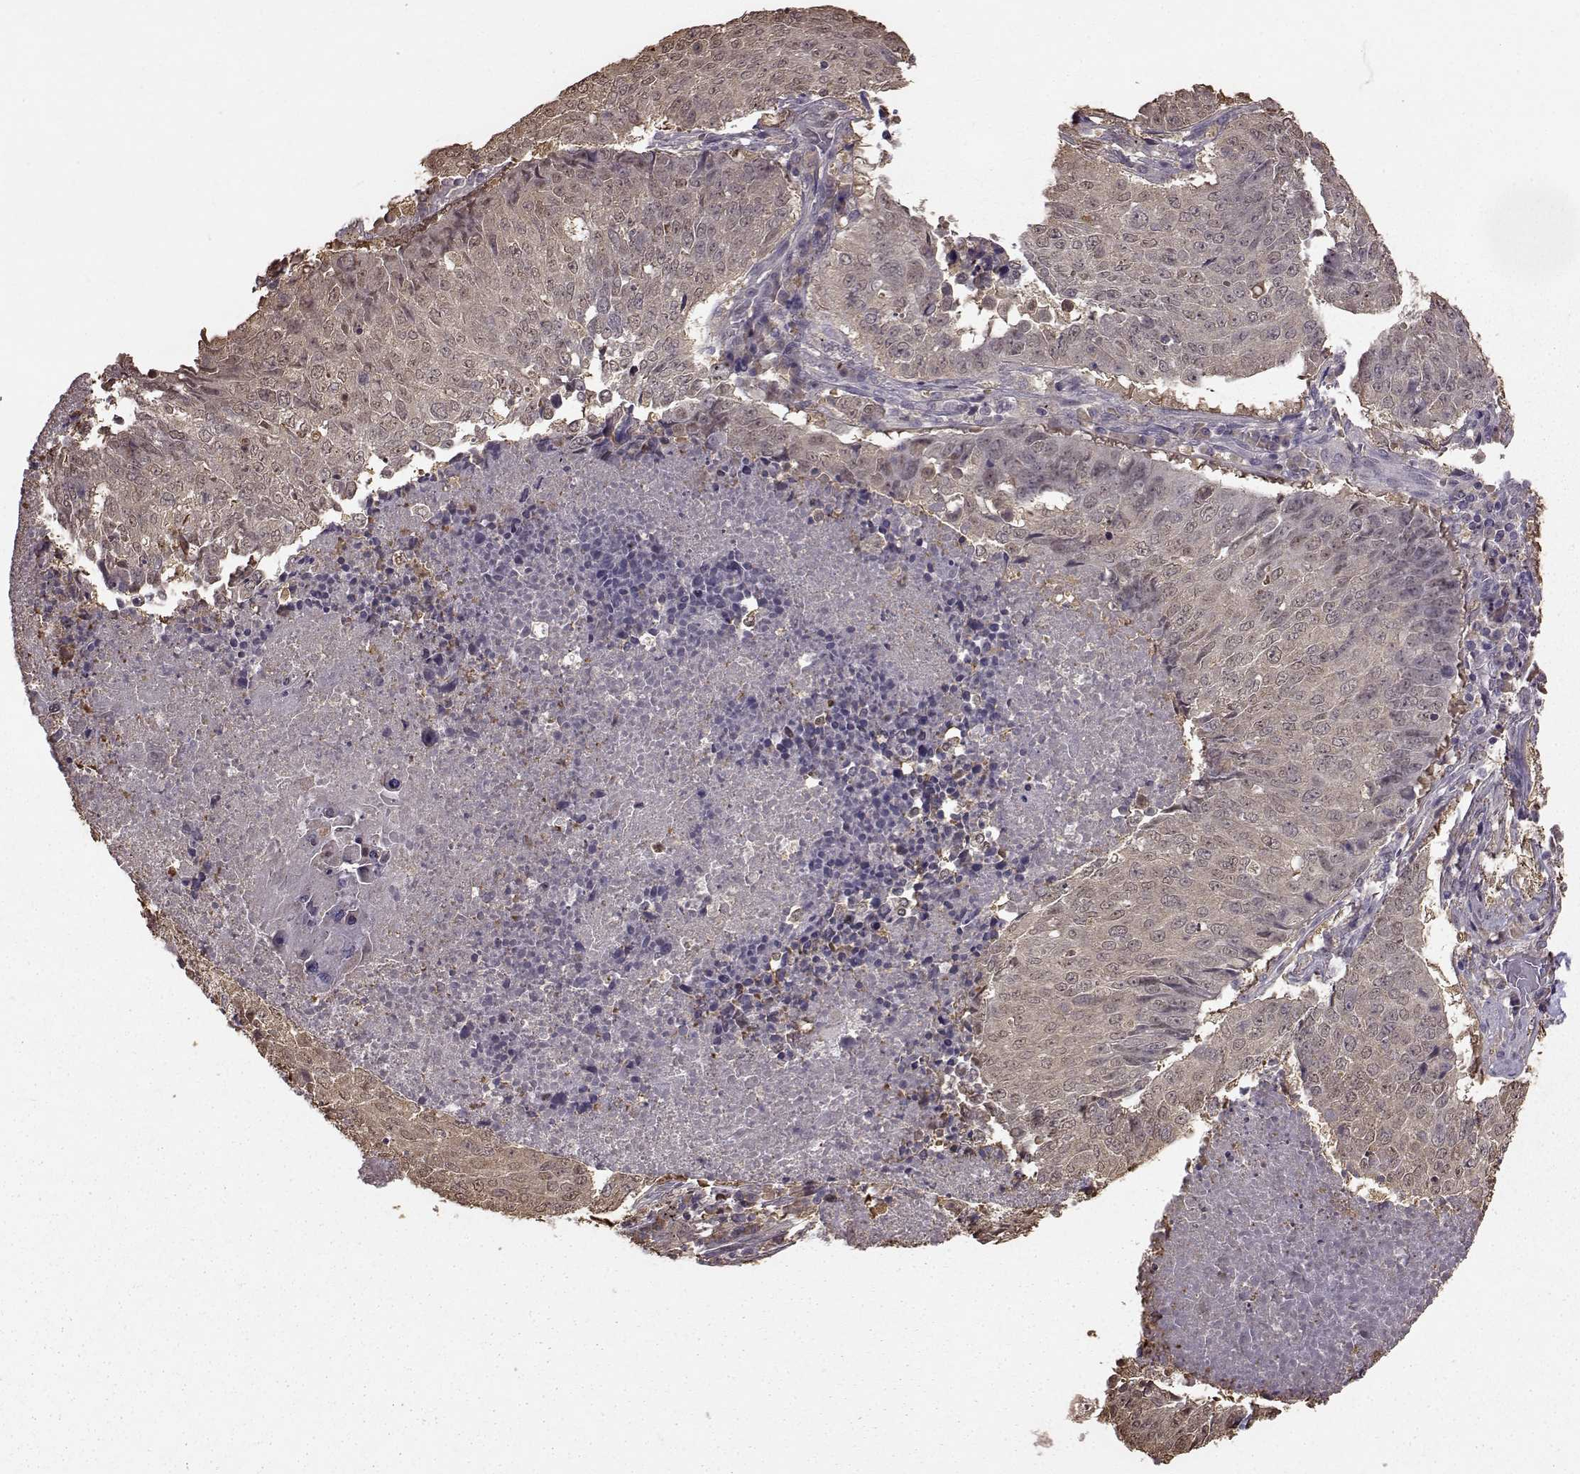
{"staining": {"intensity": "weak", "quantity": ">75%", "location": "cytoplasmic/membranous"}, "tissue": "lung cancer", "cell_type": "Tumor cells", "image_type": "cancer", "snomed": [{"axis": "morphology", "description": "Normal tissue, NOS"}, {"axis": "morphology", "description": "Squamous cell carcinoma, NOS"}, {"axis": "topography", "description": "Bronchus"}, {"axis": "topography", "description": "Lung"}], "caption": "Immunohistochemical staining of human lung squamous cell carcinoma displays low levels of weak cytoplasmic/membranous protein positivity in about >75% of tumor cells.", "gene": "NME1-NME2", "patient": {"sex": "male", "age": 64}}